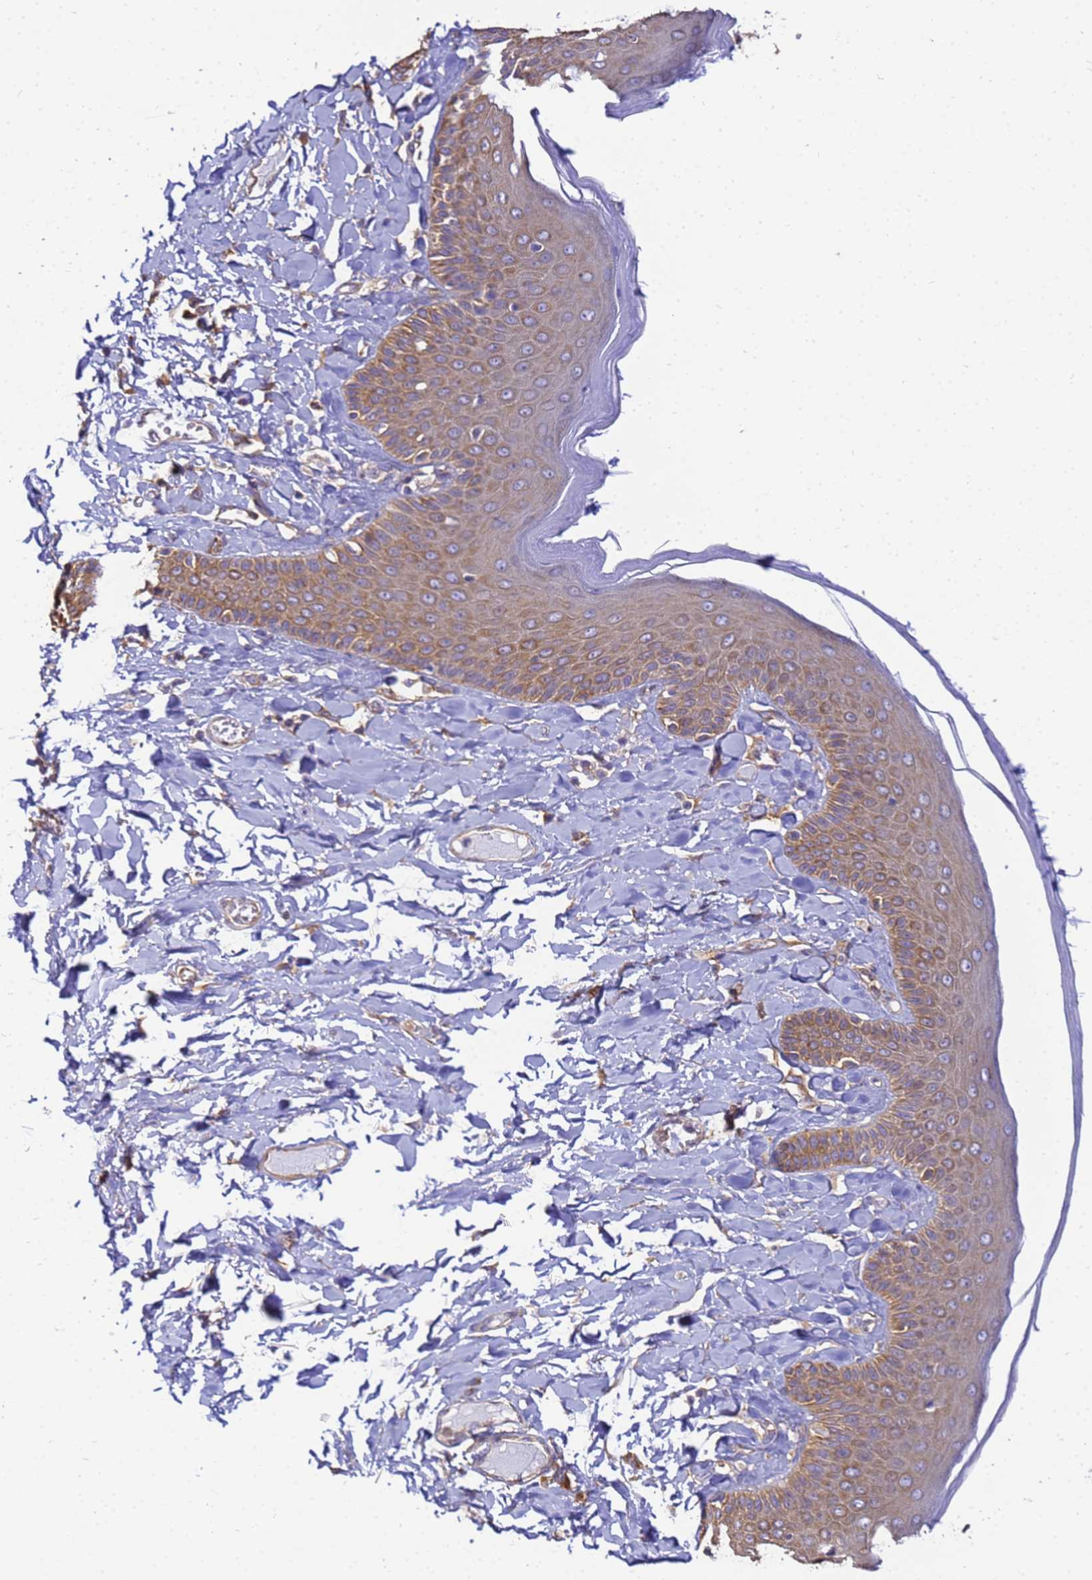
{"staining": {"intensity": "moderate", "quantity": ">75%", "location": "cytoplasmic/membranous"}, "tissue": "skin", "cell_type": "Epidermal cells", "image_type": "normal", "snomed": [{"axis": "morphology", "description": "Normal tissue, NOS"}, {"axis": "topography", "description": "Anal"}], "caption": "Unremarkable skin exhibits moderate cytoplasmic/membranous staining in about >75% of epidermal cells, visualized by immunohistochemistry. (IHC, brightfield microscopy, high magnification).", "gene": "NARS1", "patient": {"sex": "male", "age": 69}}